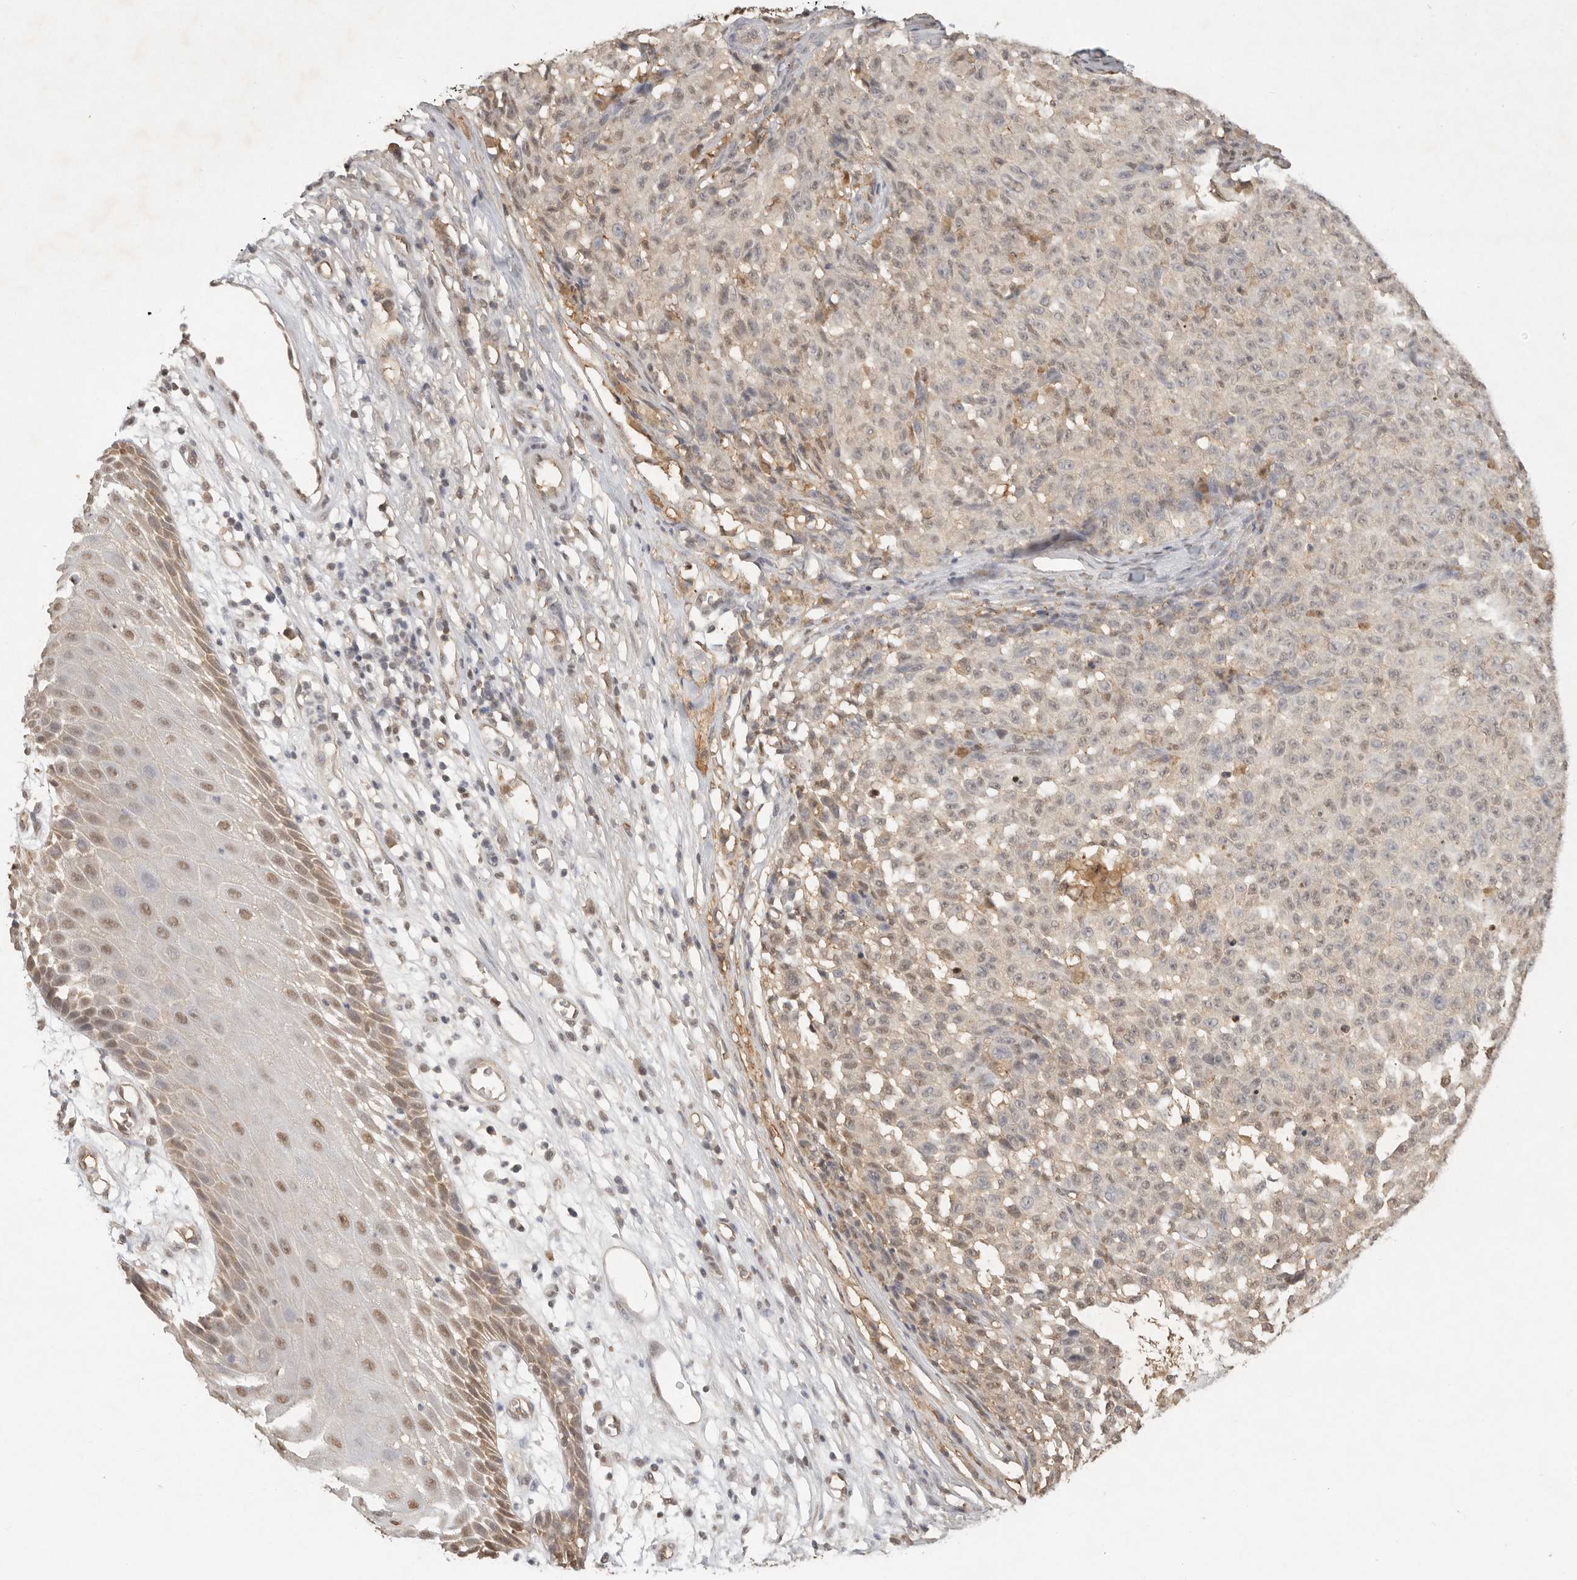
{"staining": {"intensity": "weak", "quantity": ">75%", "location": "nuclear"}, "tissue": "melanoma", "cell_type": "Tumor cells", "image_type": "cancer", "snomed": [{"axis": "morphology", "description": "Malignant melanoma, NOS"}, {"axis": "topography", "description": "Skin"}], "caption": "This photomicrograph shows melanoma stained with immunohistochemistry (IHC) to label a protein in brown. The nuclear of tumor cells show weak positivity for the protein. Nuclei are counter-stained blue.", "gene": "PSMA5", "patient": {"sex": "female", "age": 82}}